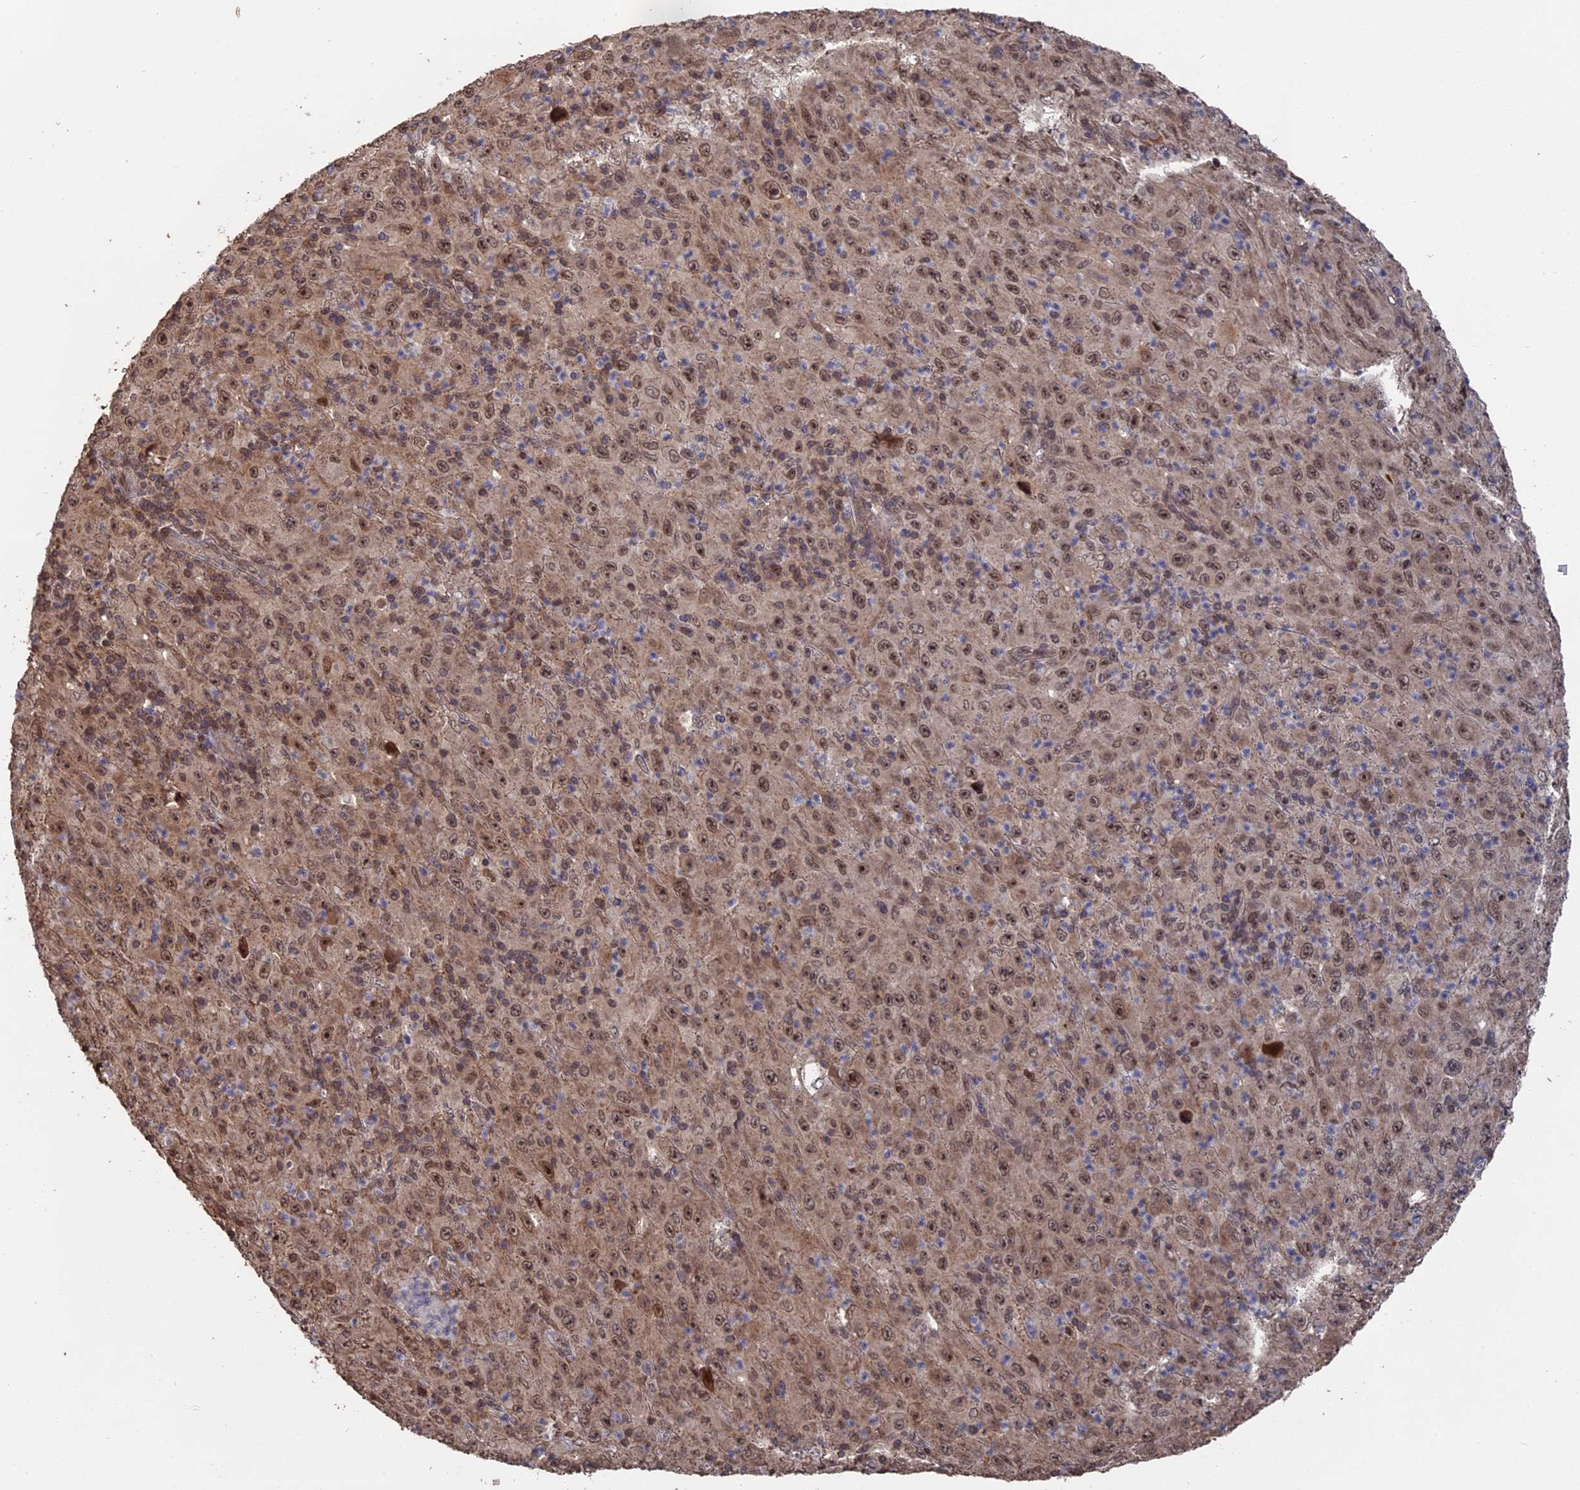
{"staining": {"intensity": "moderate", "quantity": ">75%", "location": "nuclear"}, "tissue": "melanoma", "cell_type": "Tumor cells", "image_type": "cancer", "snomed": [{"axis": "morphology", "description": "Malignant melanoma, Metastatic site"}, {"axis": "topography", "description": "Skin"}], "caption": "Moderate nuclear expression for a protein is identified in approximately >75% of tumor cells of melanoma using IHC.", "gene": "MYBL2", "patient": {"sex": "female", "age": 56}}